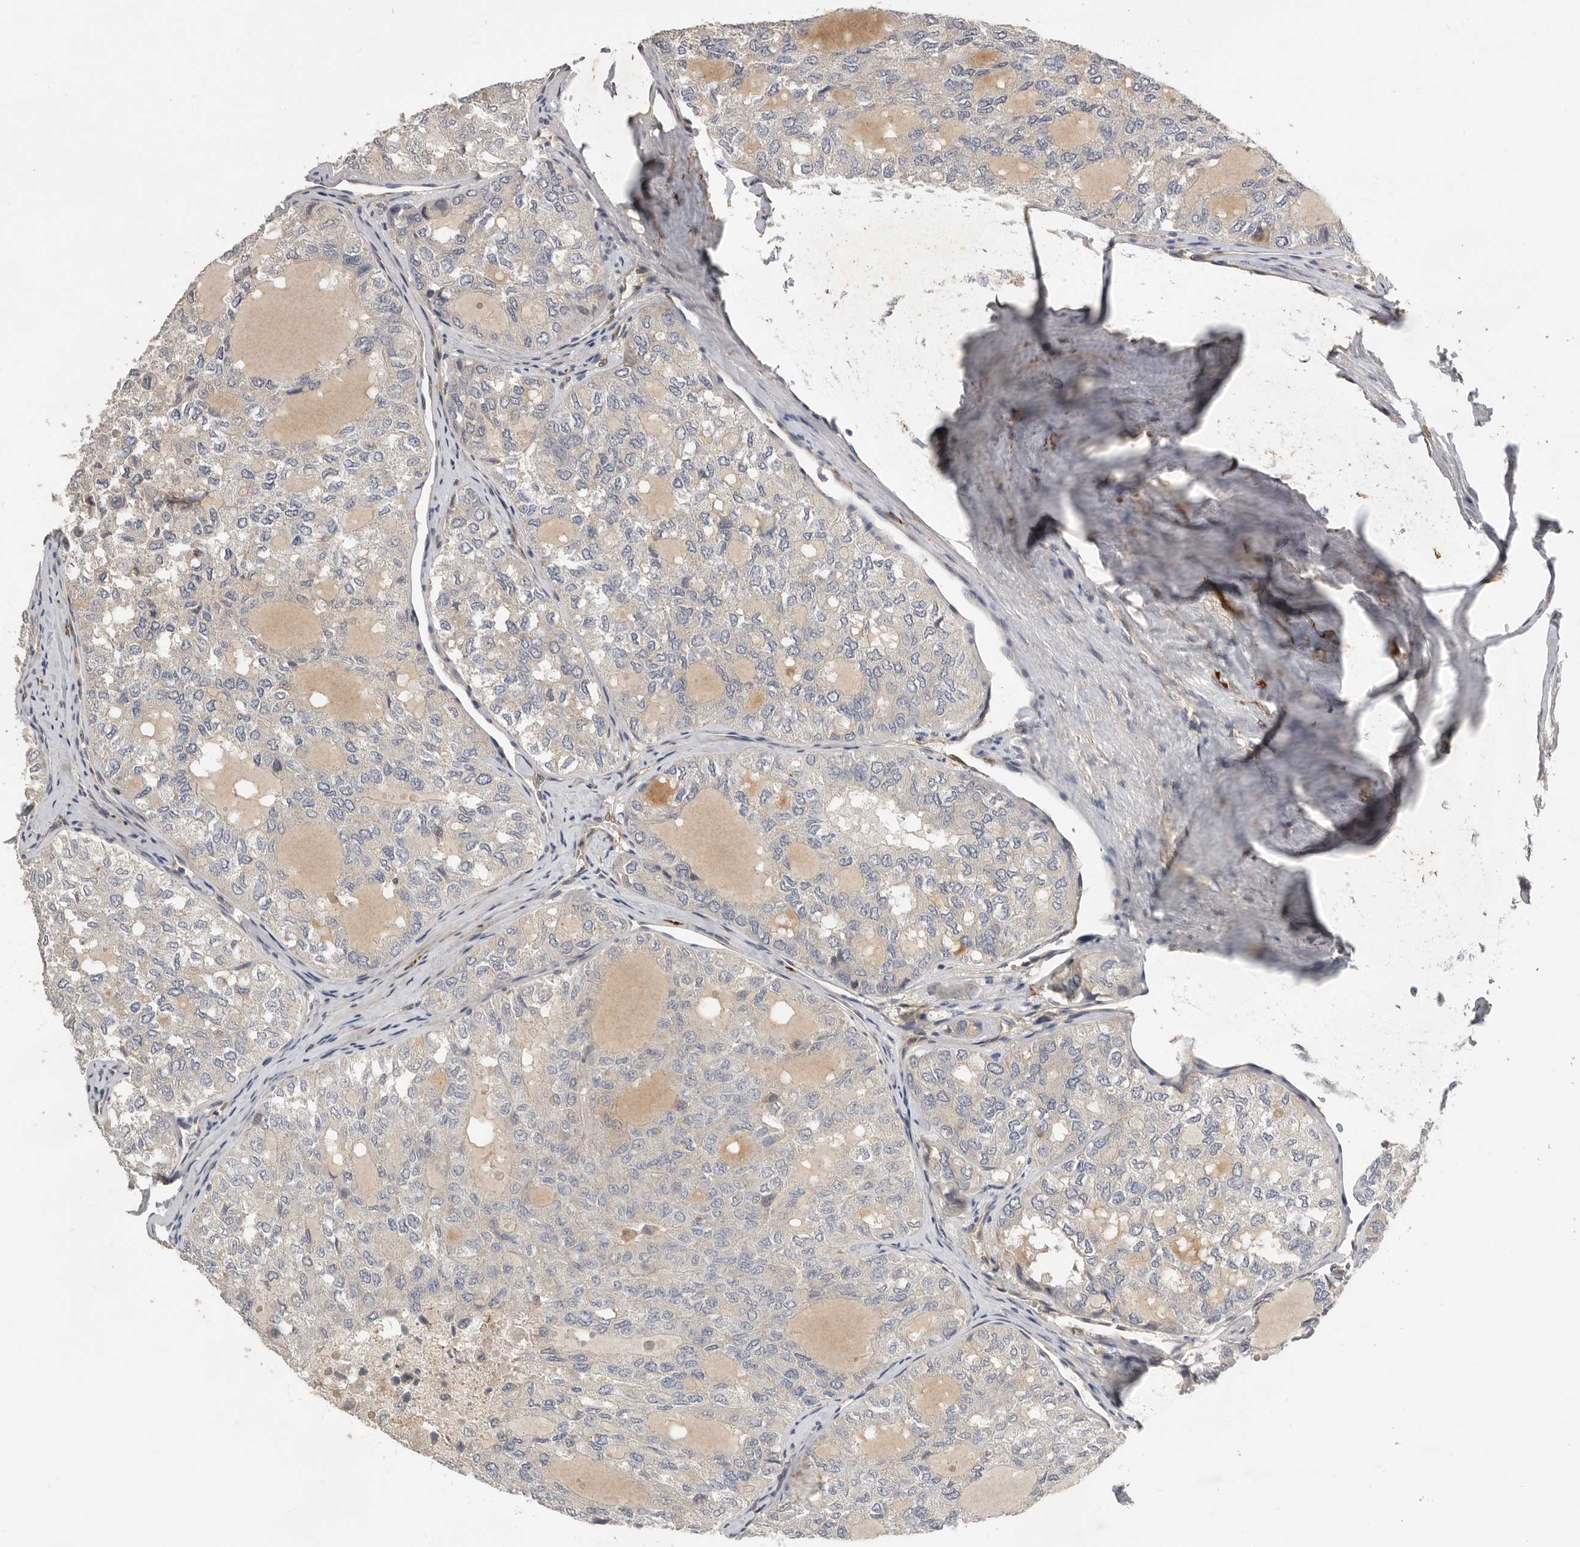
{"staining": {"intensity": "weak", "quantity": "<25%", "location": "cytoplasmic/membranous"}, "tissue": "thyroid cancer", "cell_type": "Tumor cells", "image_type": "cancer", "snomed": [{"axis": "morphology", "description": "Follicular adenoma carcinoma, NOS"}, {"axis": "topography", "description": "Thyroid gland"}], "caption": "Photomicrograph shows no protein positivity in tumor cells of thyroid cancer tissue.", "gene": "RNF157", "patient": {"sex": "male", "age": 75}}